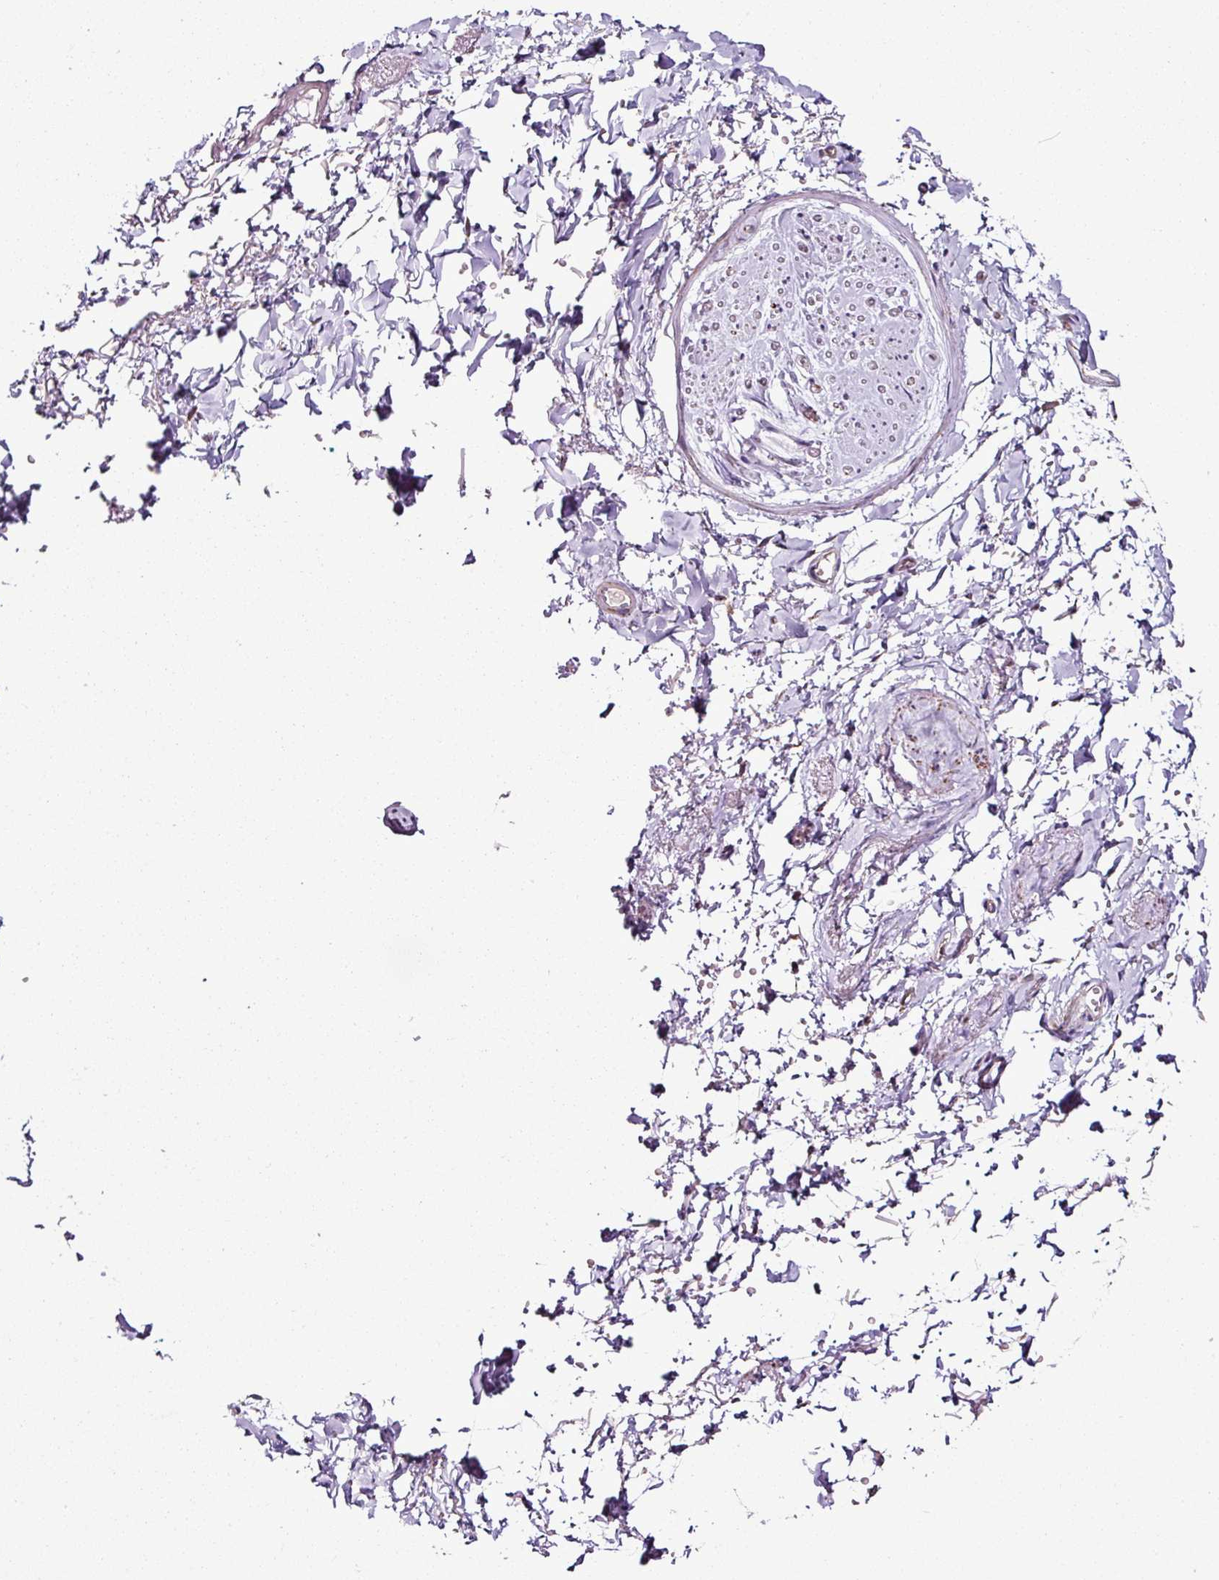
{"staining": {"intensity": "negative", "quantity": "none", "location": "none"}, "tissue": "adipose tissue", "cell_type": "Adipocytes", "image_type": "normal", "snomed": [{"axis": "morphology", "description": "Normal tissue, NOS"}, {"axis": "topography", "description": "Vulva"}, {"axis": "topography", "description": "Vagina"}, {"axis": "topography", "description": "Peripheral nerve tissue"}], "caption": "Immunohistochemistry photomicrograph of normal adipose tissue: adipose tissue stained with DAB (3,3'-diaminobenzidine) demonstrates no significant protein staining in adipocytes.", "gene": "DPAGT1", "patient": {"sex": "female", "age": 66}}